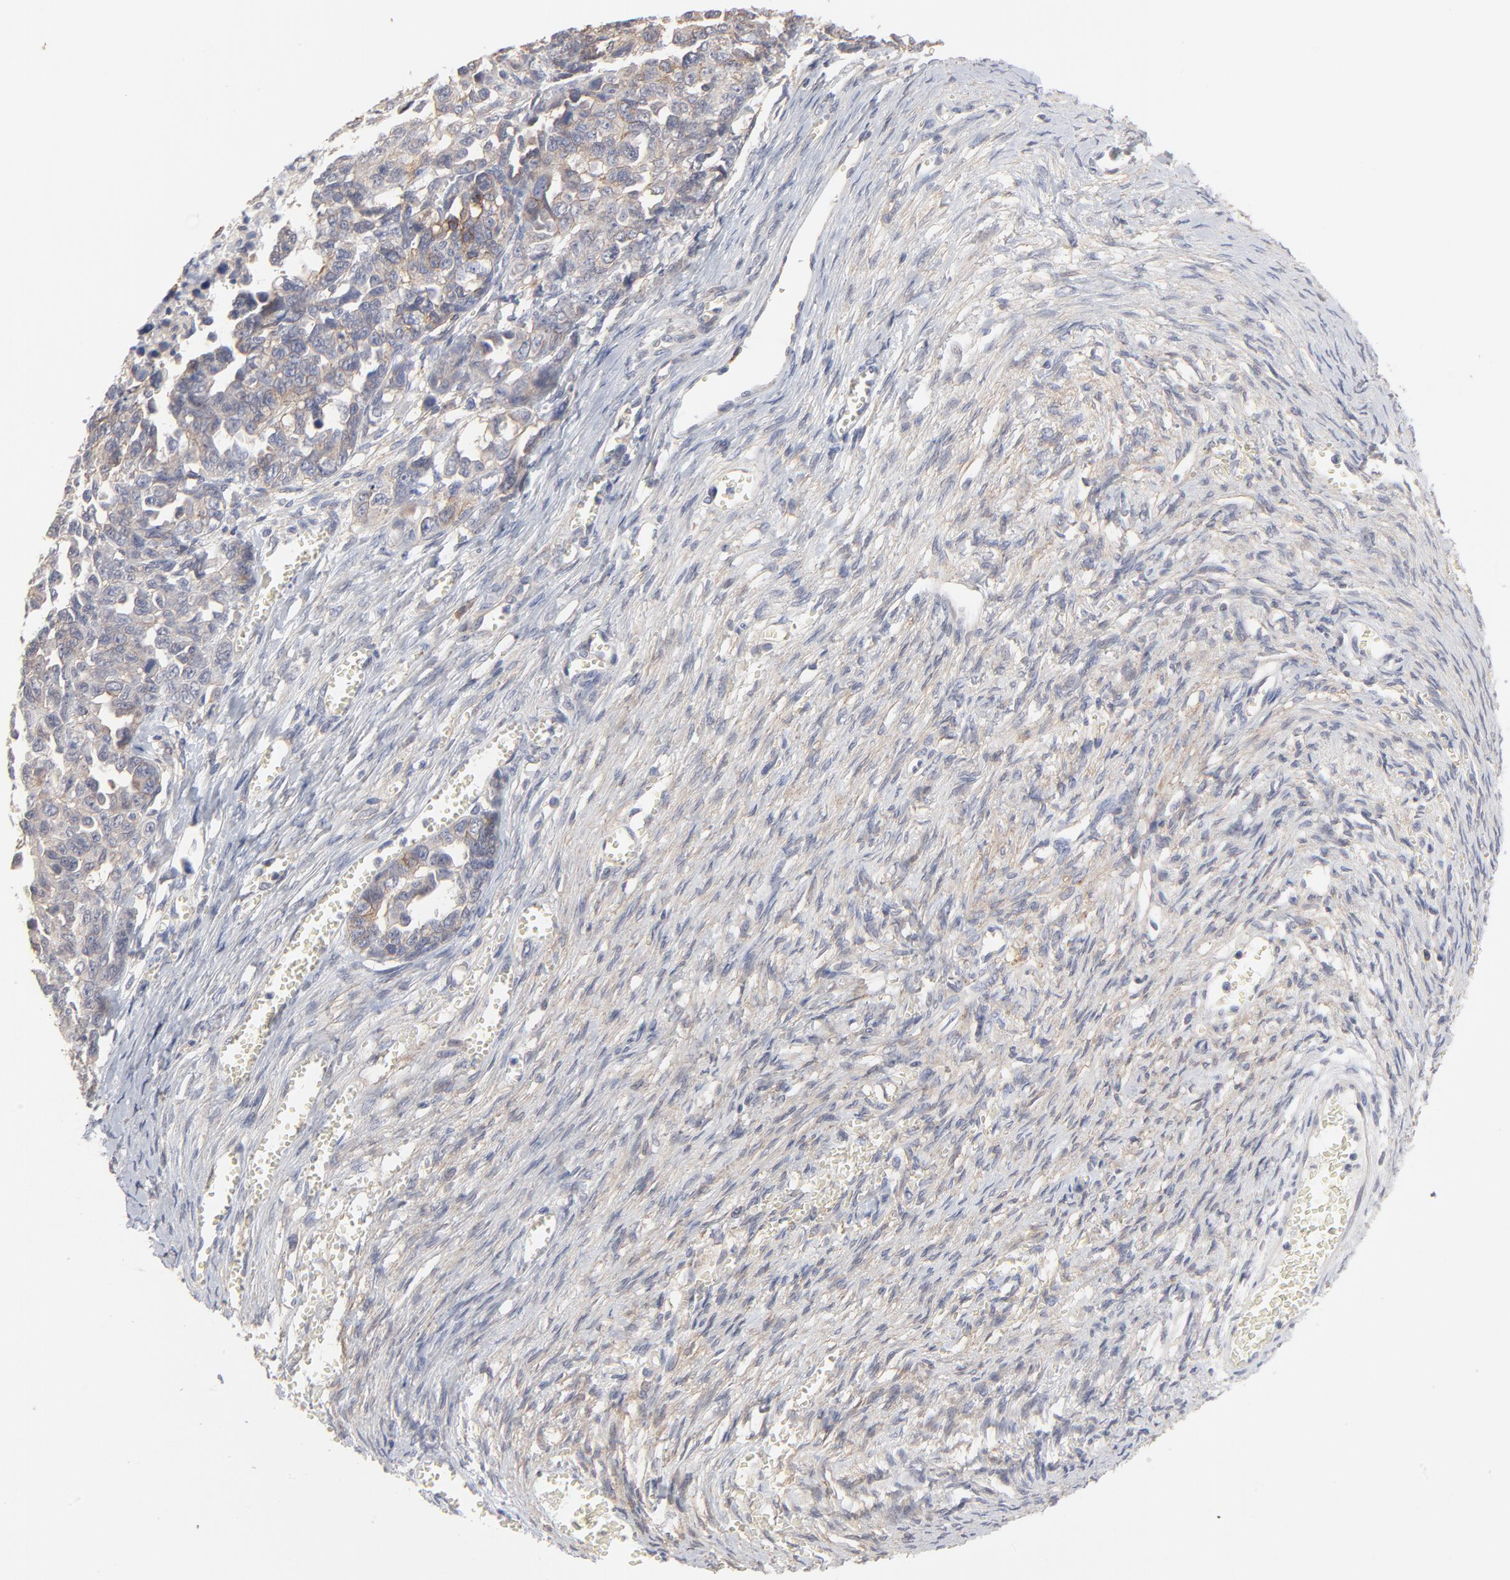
{"staining": {"intensity": "moderate", "quantity": "<25%", "location": "cytoplasmic/membranous"}, "tissue": "ovarian cancer", "cell_type": "Tumor cells", "image_type": "cancer", "snomed": [{"axis": "morphology", "description": "Cystadenocarcinoma, serous, NOS"}, {"axis": "topography", "description": "Ovary"}], "caption": "Protein expression analysis of human serous cystadenocarcinoma (ovarian) reveals moderate cytoplasmic/membranous expression in about <25% of tumor cells. Nuclei are stained in blue.", "gene": "SLC16A1", "patient": {"sex": "female", "age": 69}}